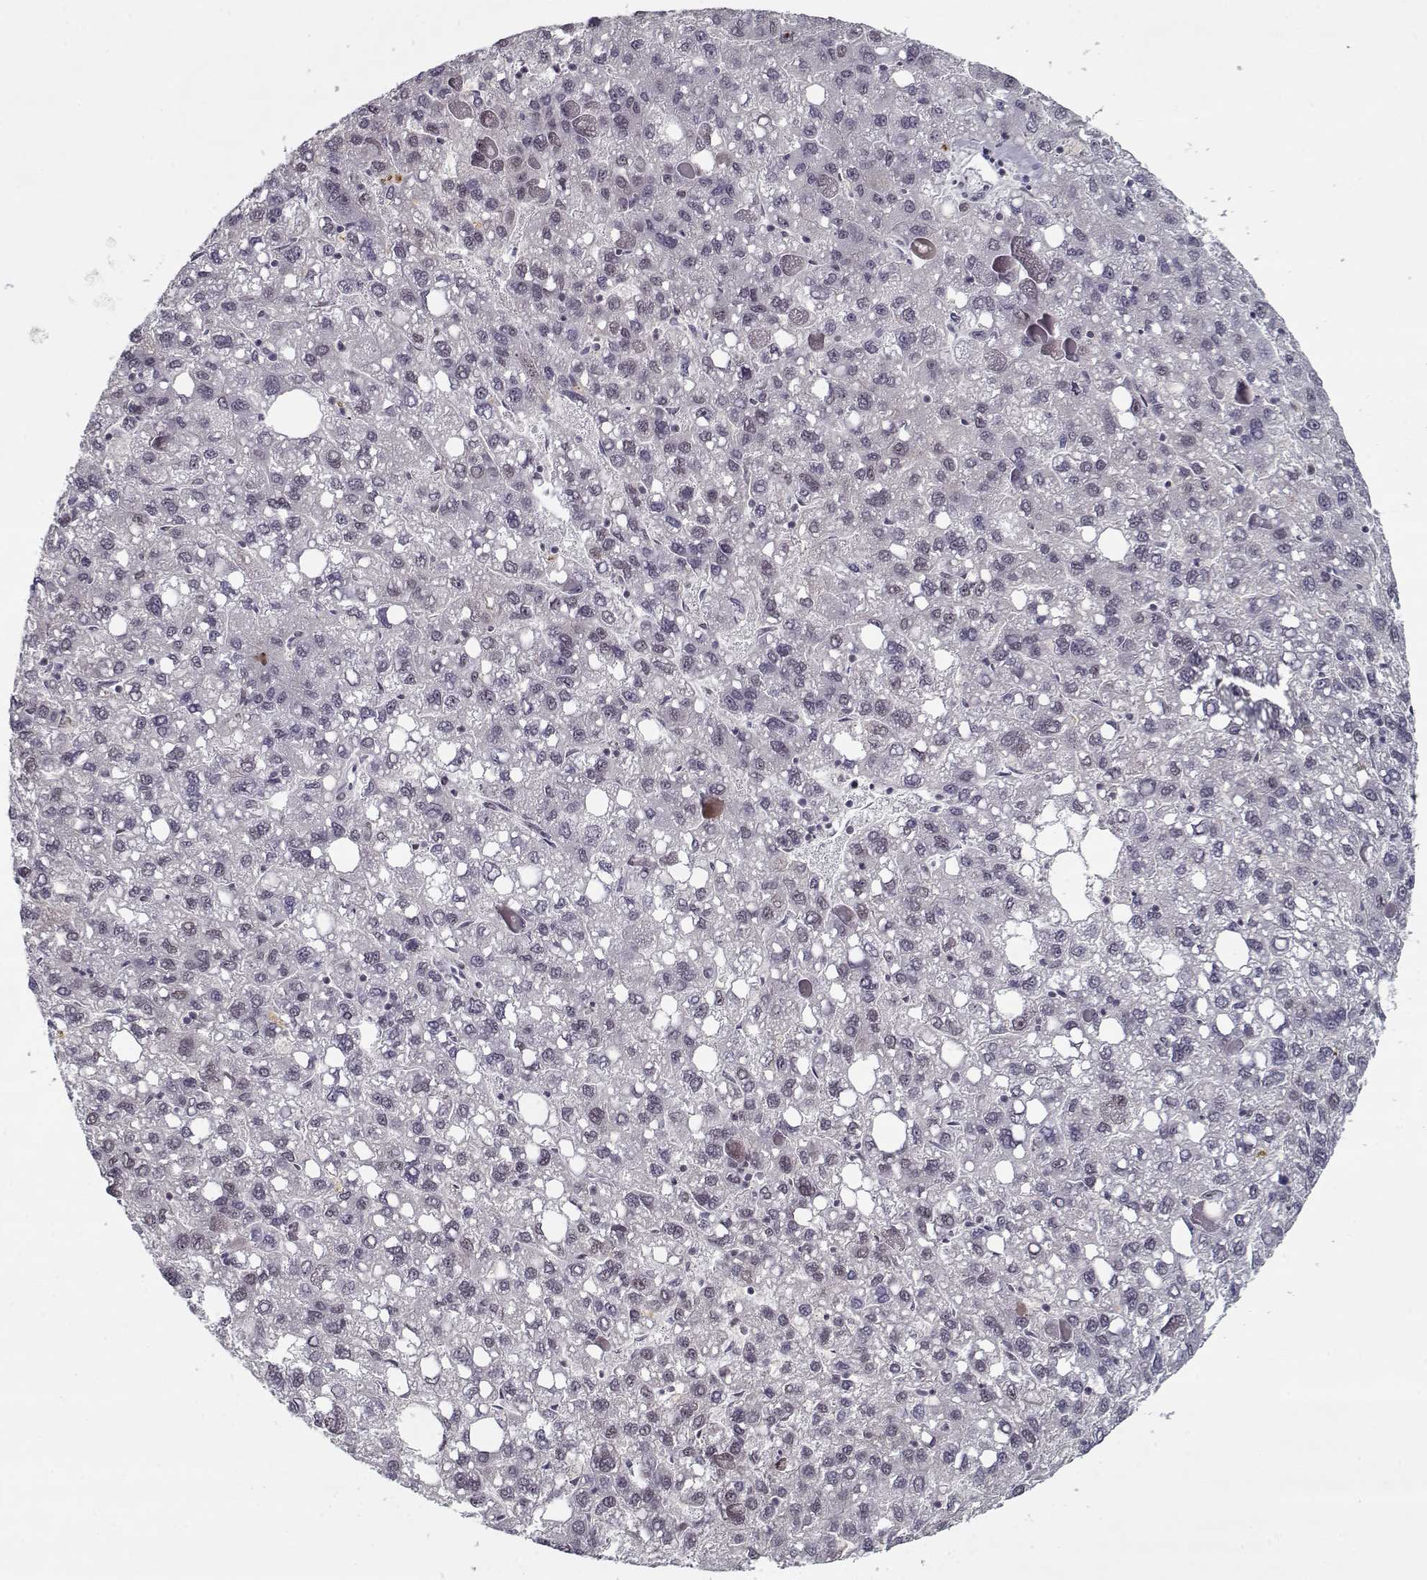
{"staining": {"intensity": "negative", "quantity": "none", "location": "none"}, "tissue": "liver cancer", "cell_type": "Tumor cells", "image_type": "cancer", "snomed": [{"axis": "morphology", "description": "Carcinoma, Hepatocellular, NOS"}, {"axis": "topography", "description": "Liver"}], "caption": "Liver cancer (hepatocellular carcinoma) stained for a protein using immunohistochemistry shows no positivity tumor cells.", "gene": "TESPA1", "patient": {"sex": "female", "age": 82}}